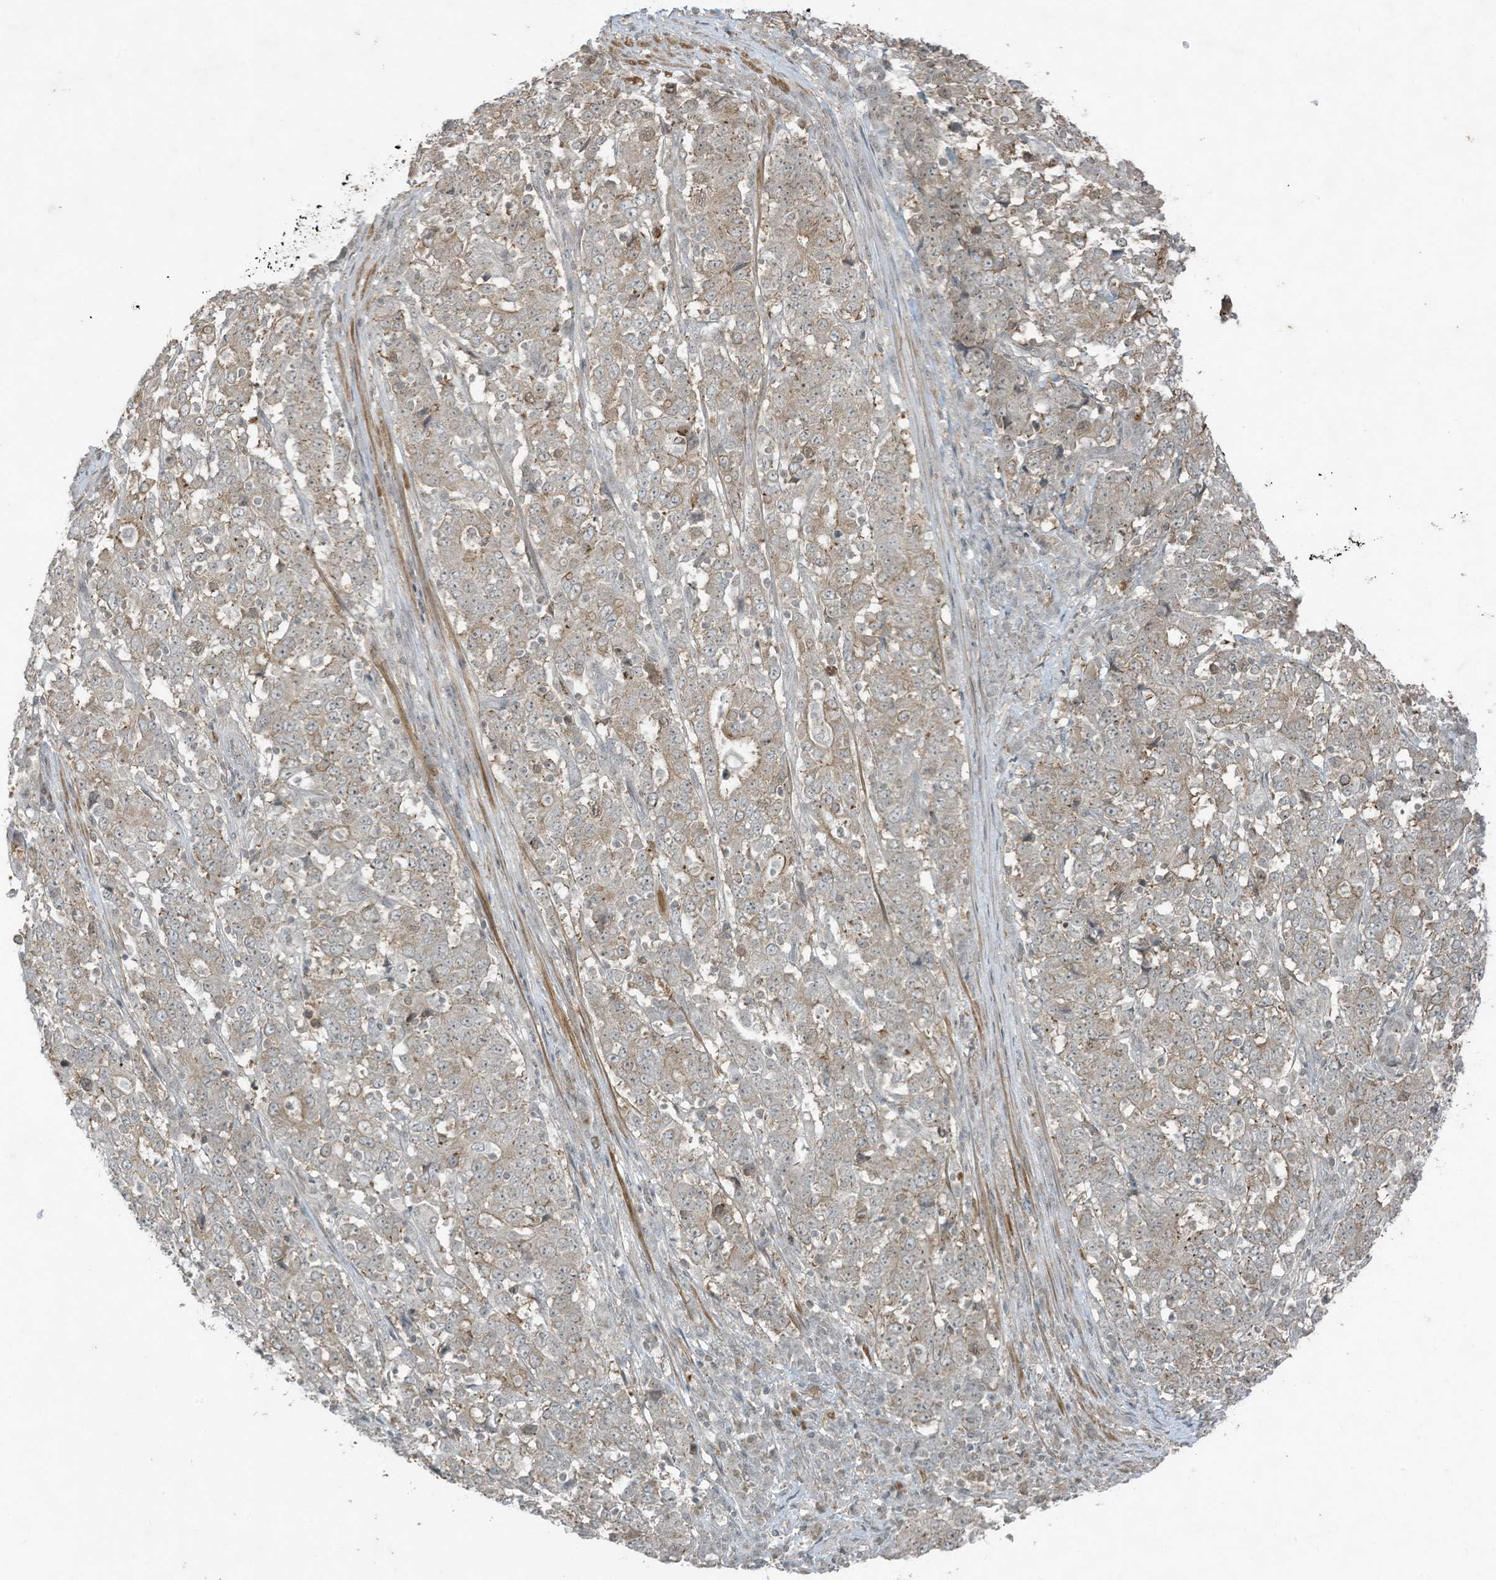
{"staining": {"intensity": "weak", "quantity": "25%-75%", "location": "cytoplasmic/membranous"}, "tissue": "stomach cancer", "cell_type": "Tumor cells", "image_type": "cancer", "snomed": [{"axis": "morphology", "description": "Adenocarcinoma, NOS"}, {"axis": "topography", "description": "Stomach"}], "caption": "Protein expression by immunohistochemistry (IHC) demonstrates weak cytoplasmic/membranous staining in about 25%-75% of tumor cells in stomach cancer.", "gene": "ZNF263", "patient": {"sex": "male", "age": 59}}